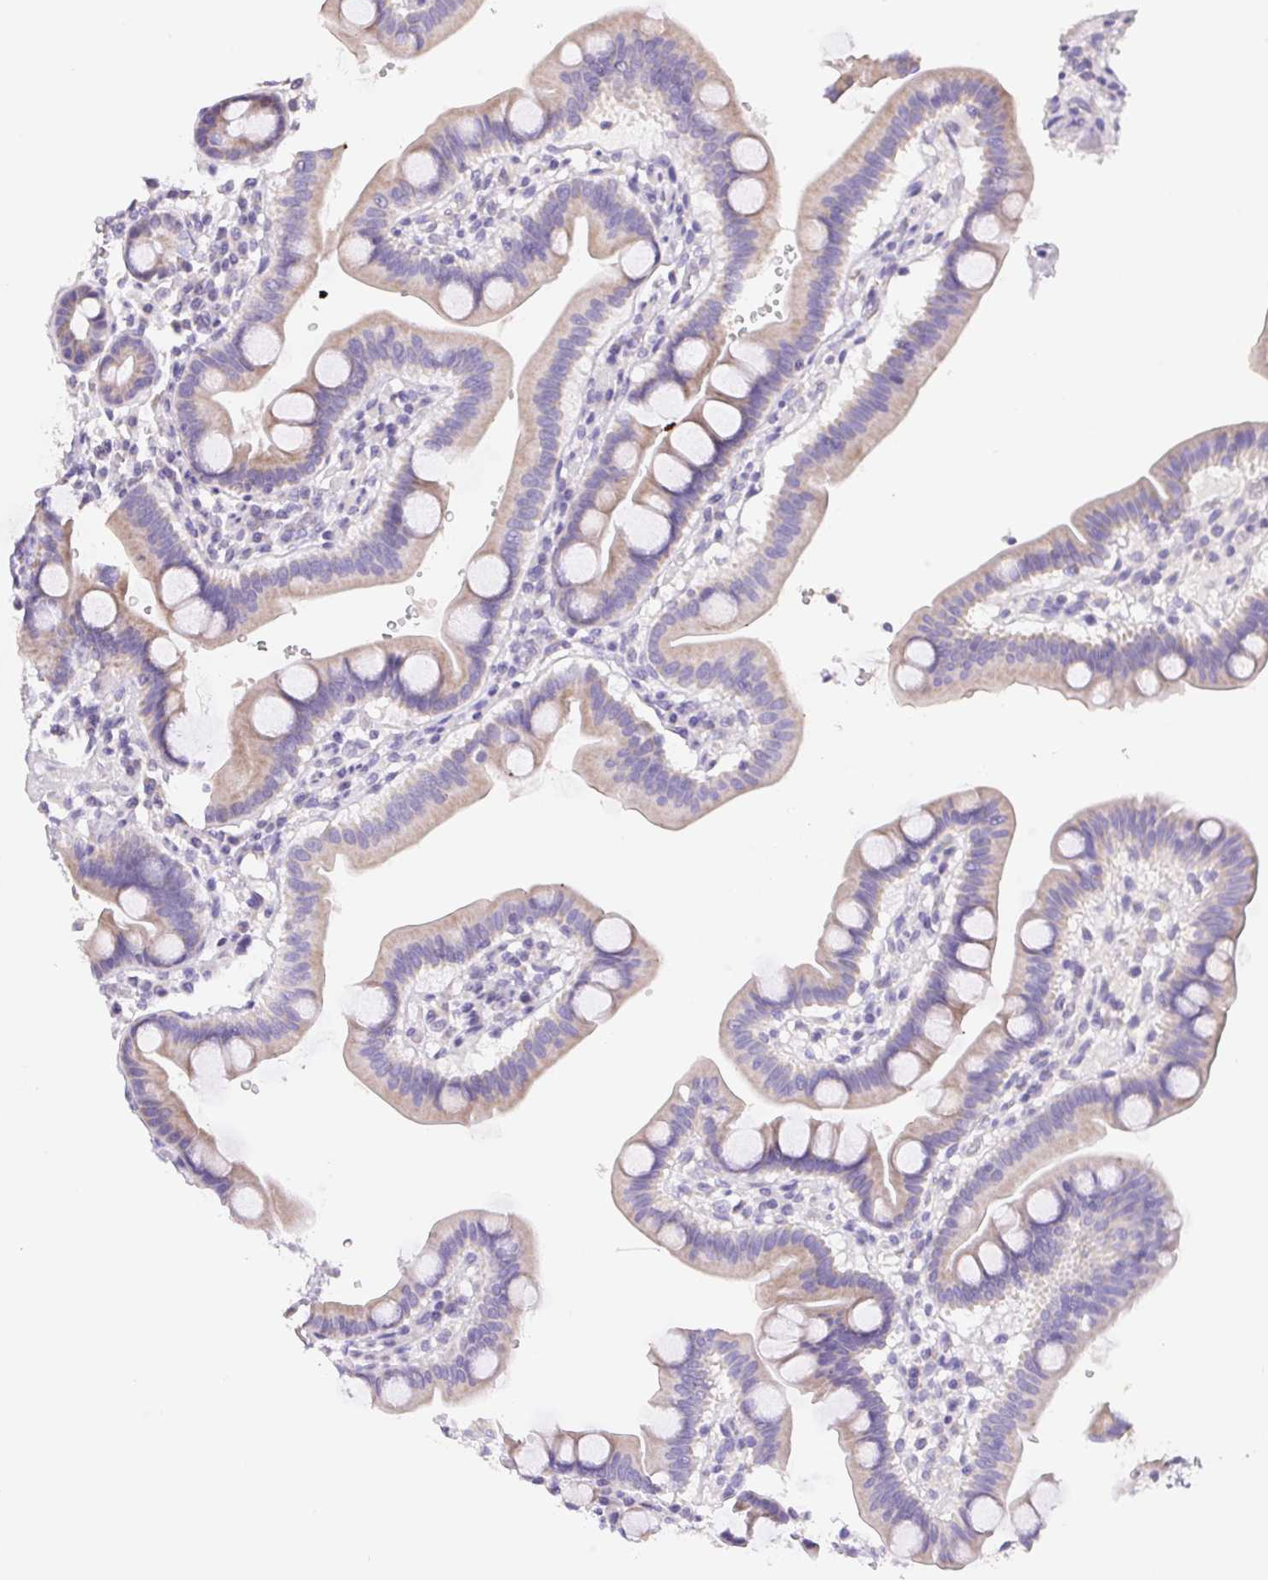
{"staining": {"intensity": "negative", "quantity": "none", "location": "none"}, "tissue": "duodenum", "cell_type": "Glandular cells", "image_type": "normal", "snomed": [{"axis": "morphology", "description": "Normal tissue, NOS"}, {"axis": "topography", "description": "Duodenum"}], "caption": "Immunohistochemistry (IHC) histopathology image of unremarkable human duodenum stained for a protein (brown), which exhibits no expression in glandular cells. (DAB (3,3'-diaminobenzidine) immunohistochemistry (IHC), high magnification).", "gene": "FKBP6", "patient": {"sex": "male", "age": 59}}